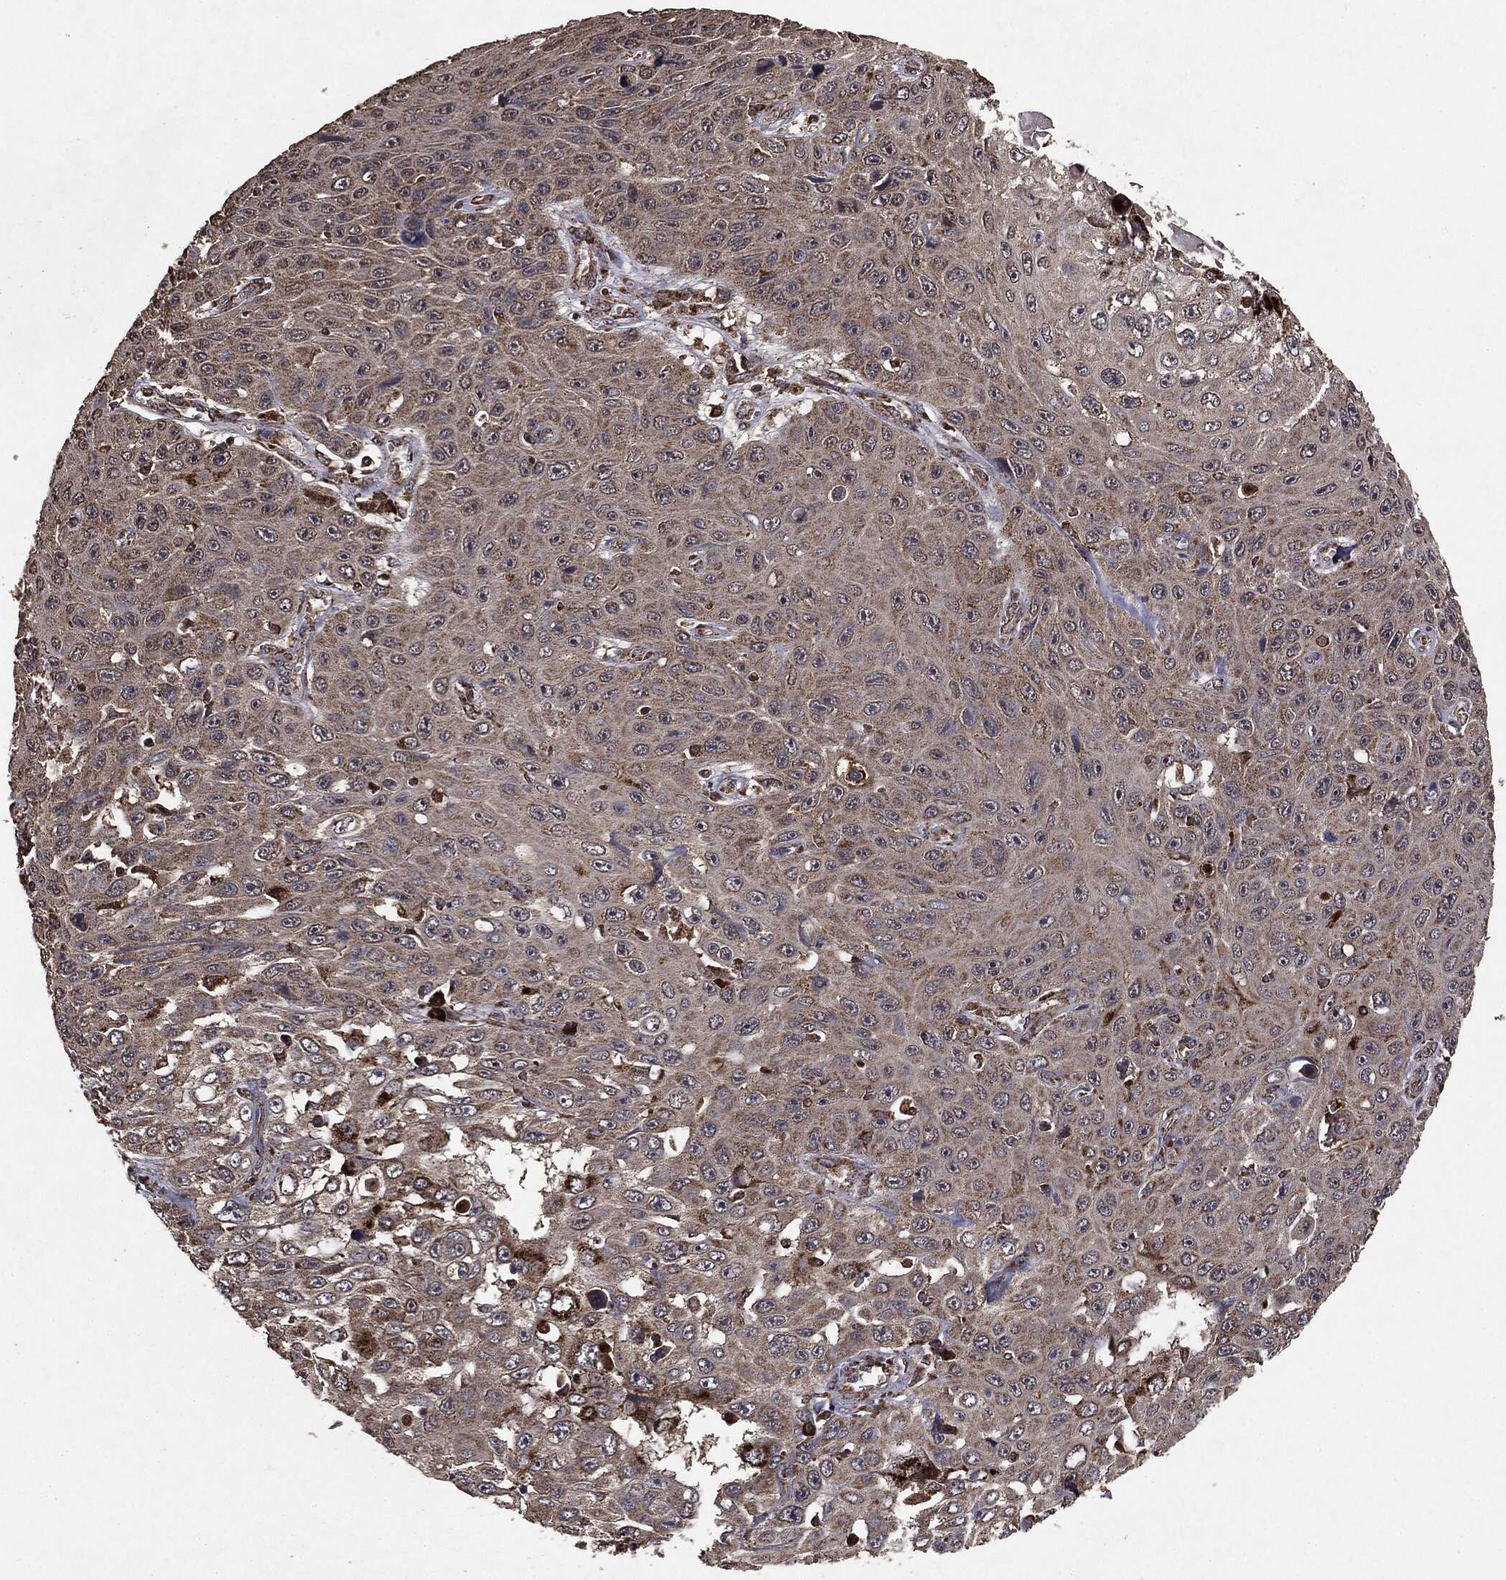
{"staining": {"intensity": "weak", "quantity": "25%-75%", "location": "cytoplasmic/membranous"}, "tissue": "skin cancer", "cell_type": "Tumor cells", "image_type": "cancer", "snomed": [{"axis": "morphology", "description": "Squamous cell carcinoma, NOS"}, {"axis": "topography", "description": "Skin"}], "caption": "Protein expression analysis of skin cancer reveals weak cytoplasmic/membranous expression in about 25%-75% of tumor cells. (IHC, brightfield microscopy, high magnification).", "gene": "MTOR", "patient": {"sex": "male", "age": 82}}